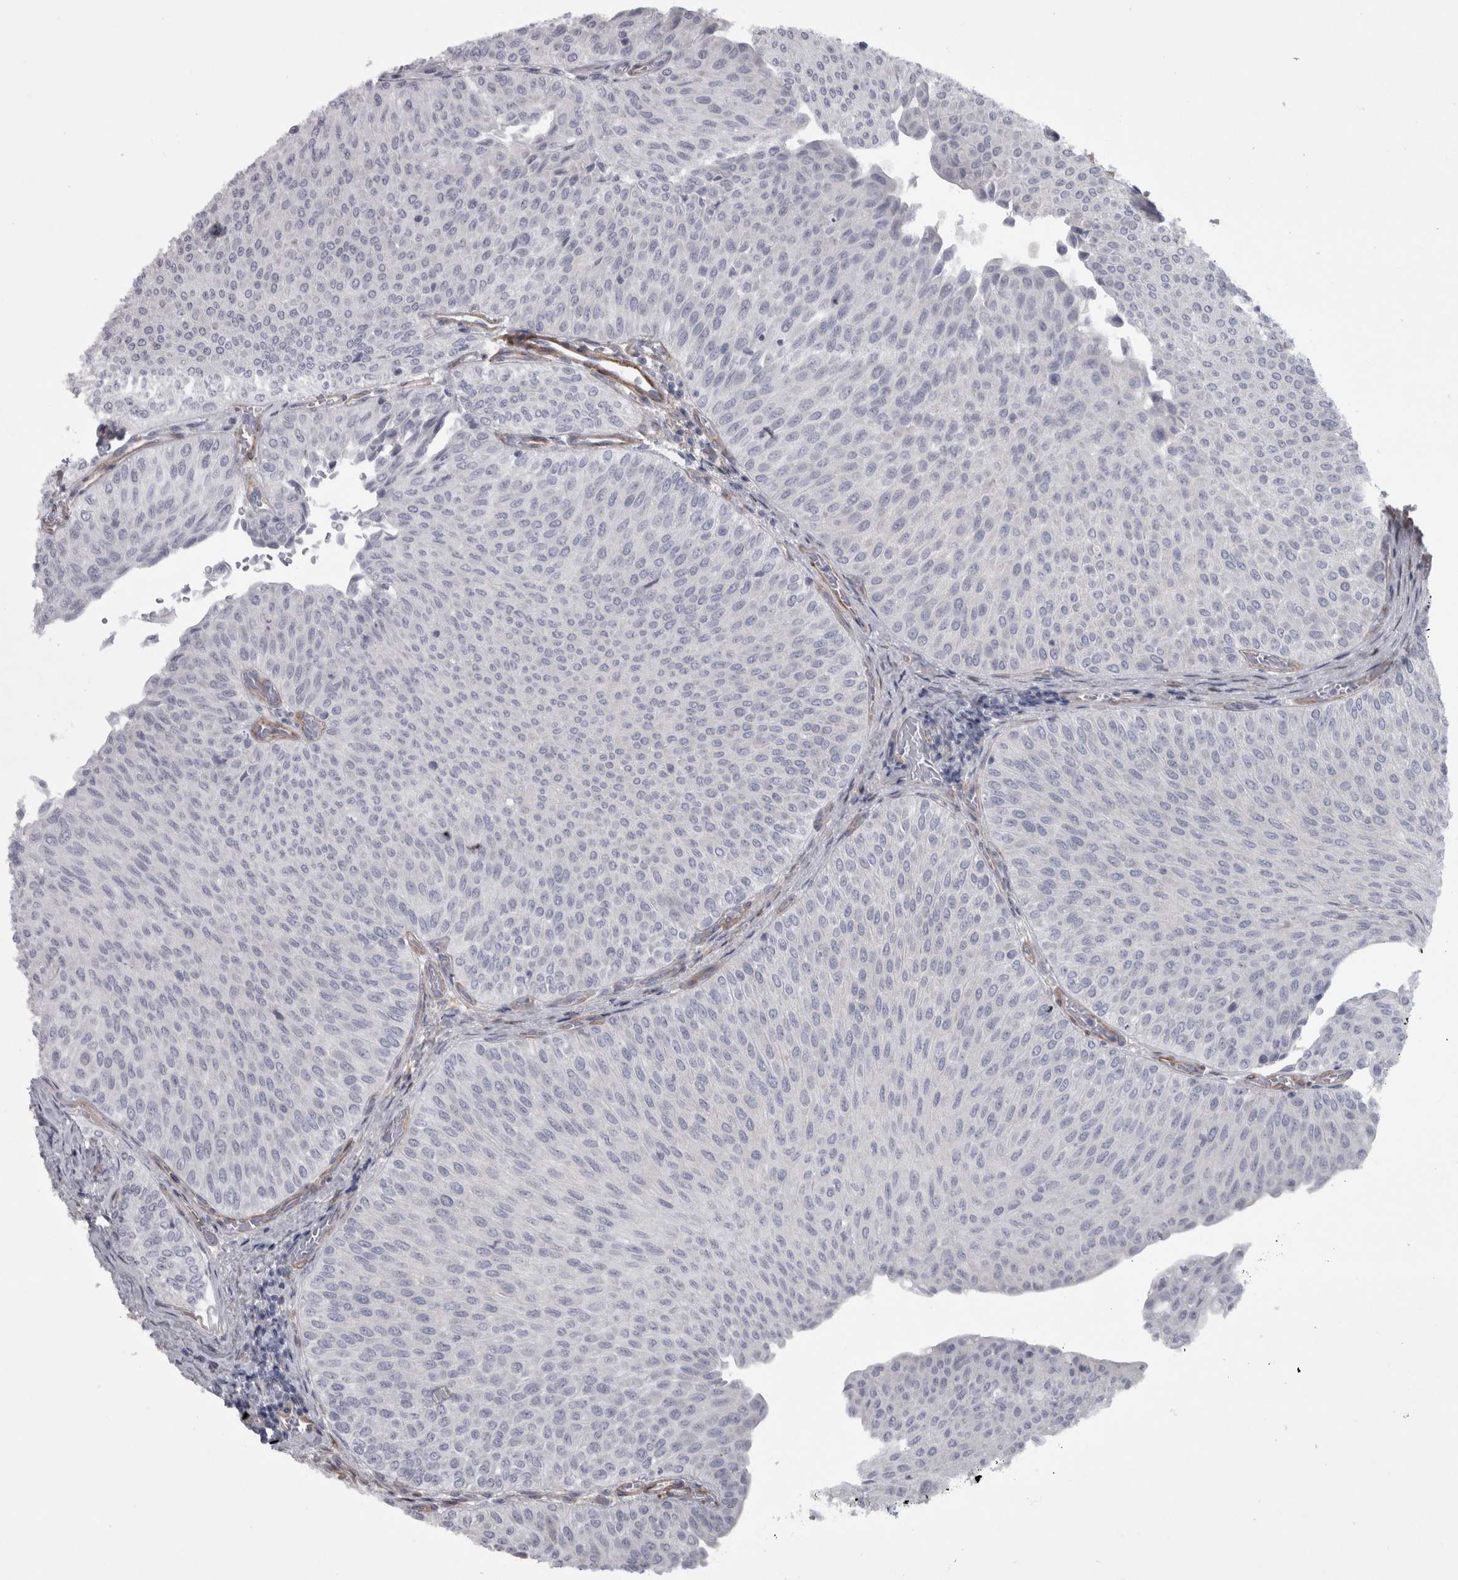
{"staining": {"intensity": "negative", "quantity": "none", "location": "none"}, "tissue": "urothelial cancer", "cell_type": "Tumor cells", "image_type": "cancer", "snomed": [{"axis": "morphology", "description": "Urothelial carcinoma, Low grade"}, {"axis": "topography", "description": "Urinary bladder"}], "caption": "Immunohistochemistry (IHC) of urothelial cancer displays no positivity in tumor cells.", "gene": "PPP1R12B", "patient": {"sex": "male", "age": 78}}